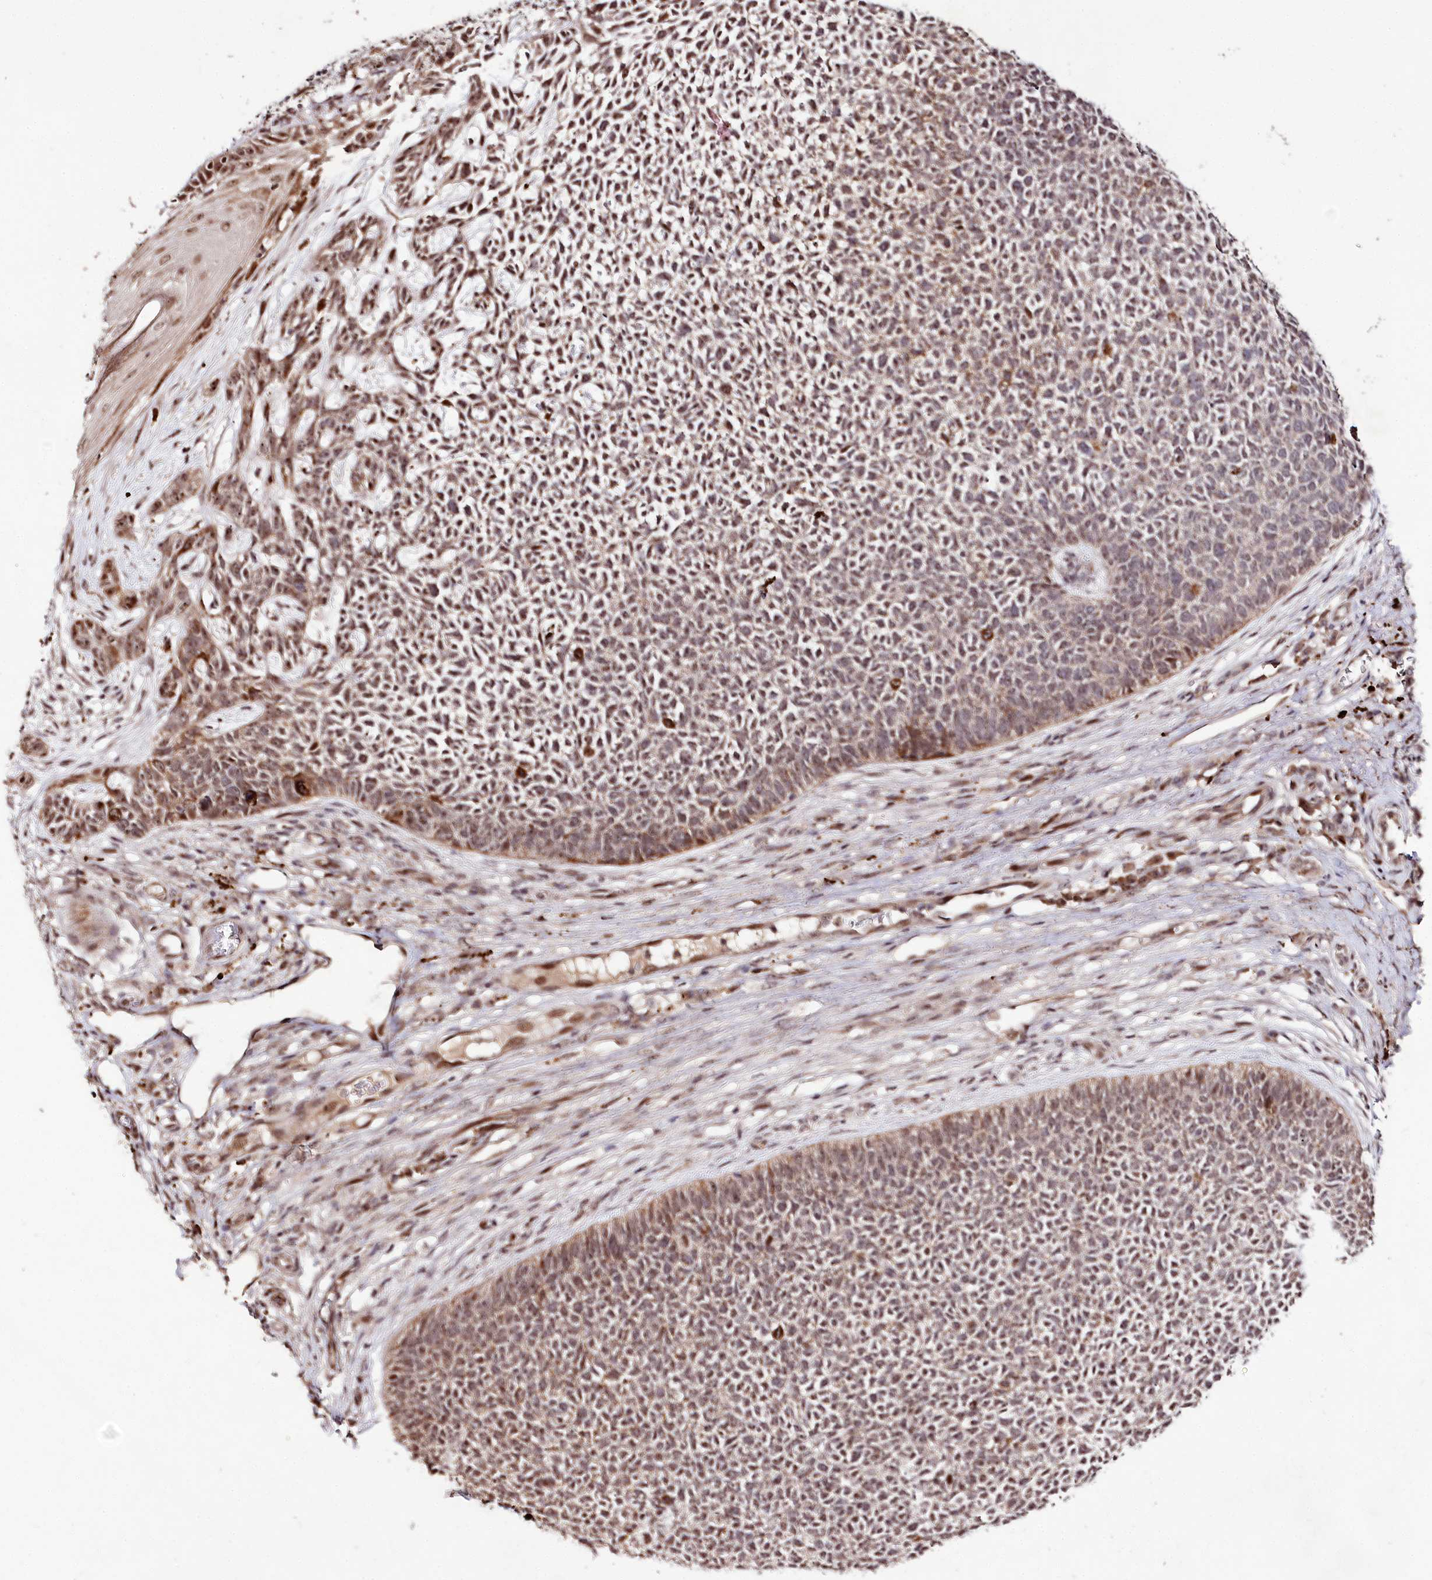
{"staining": {"intensity": "moderate", "quantity": "25%-75%", "location": "cytoplasmic/membranous,nuclear"}, "tissue": "skin cancer", "cell_type": "Tumor cells", "image_type": "cancer", "snomed": [{"axis": "morphology", "description": "Basal cell carcinoma"}, {"axis": "topography", "description": "Skin"}], "caption": "Tumor cells display medium levels of moderate cytoplasmic/membranous and nuclear expression in about 25%-75% of cells in human skin cancer (basal cell carcinoma). (IHC, brightfield microscopy, high magnification).", "gene": "DMP1", "patient": {"sex": "female", "age": 84}}